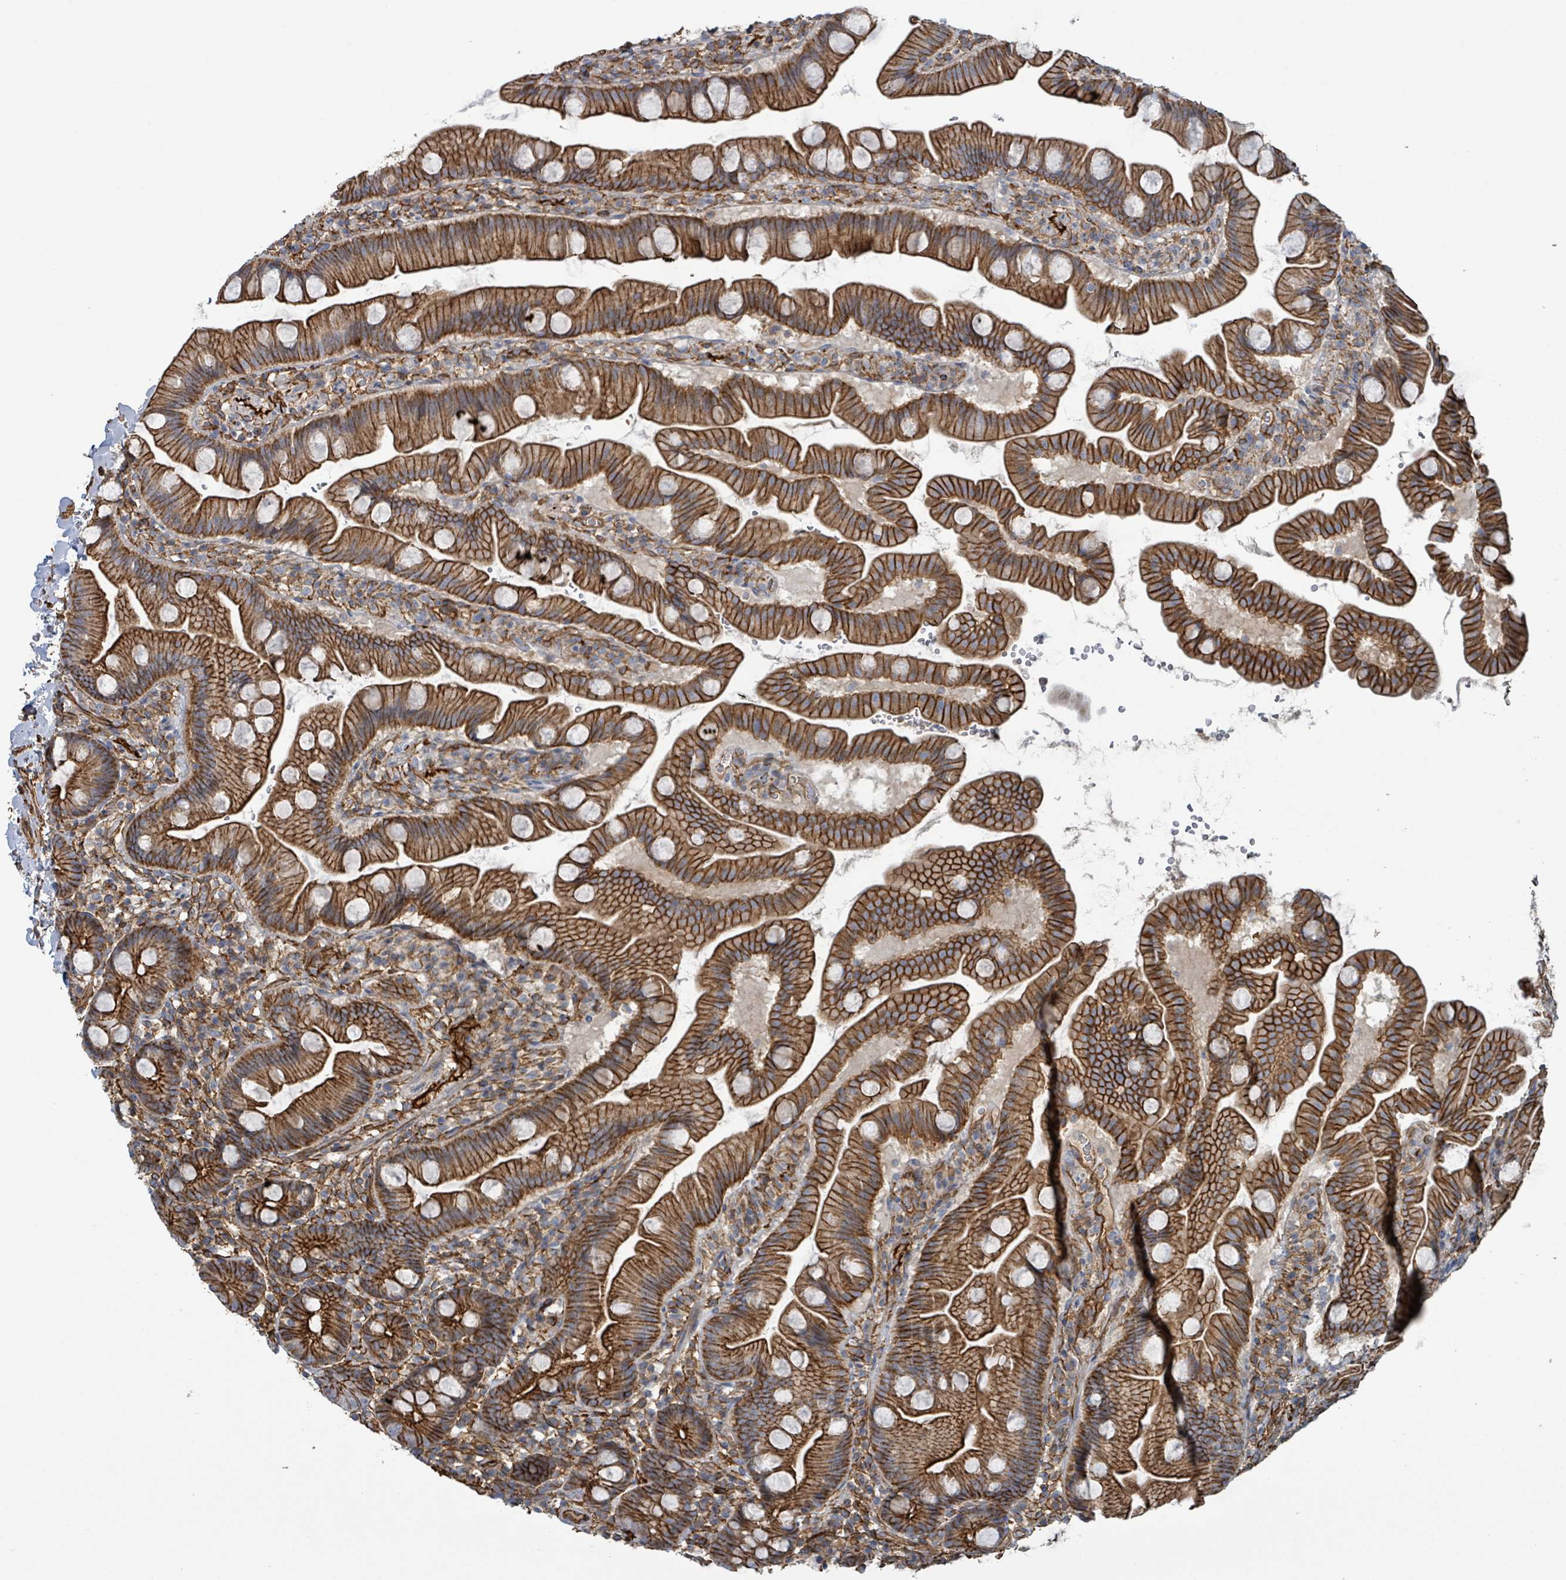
{"staining": {"intensity": "strong", "quantity": ">75%", "location": "cytoplasmic/membranous"}, "tissue": "small intestine", "cell_type": "Glandular cells", "image_type": "normal", "snomed": [{"axis": "morphology", "description": "Normal tissue, NOS"}, {"axis": "topography", "description": "Small intestine"}], "caption": "Protein staining demonstrates strong cytoplasmic/membranous positivity in approximately >75% of glandular cells in normal small intestine. Nuclei are stained in blue.", "gene": "LDOC1", "patient": {"sex": "female", "age": 68}}